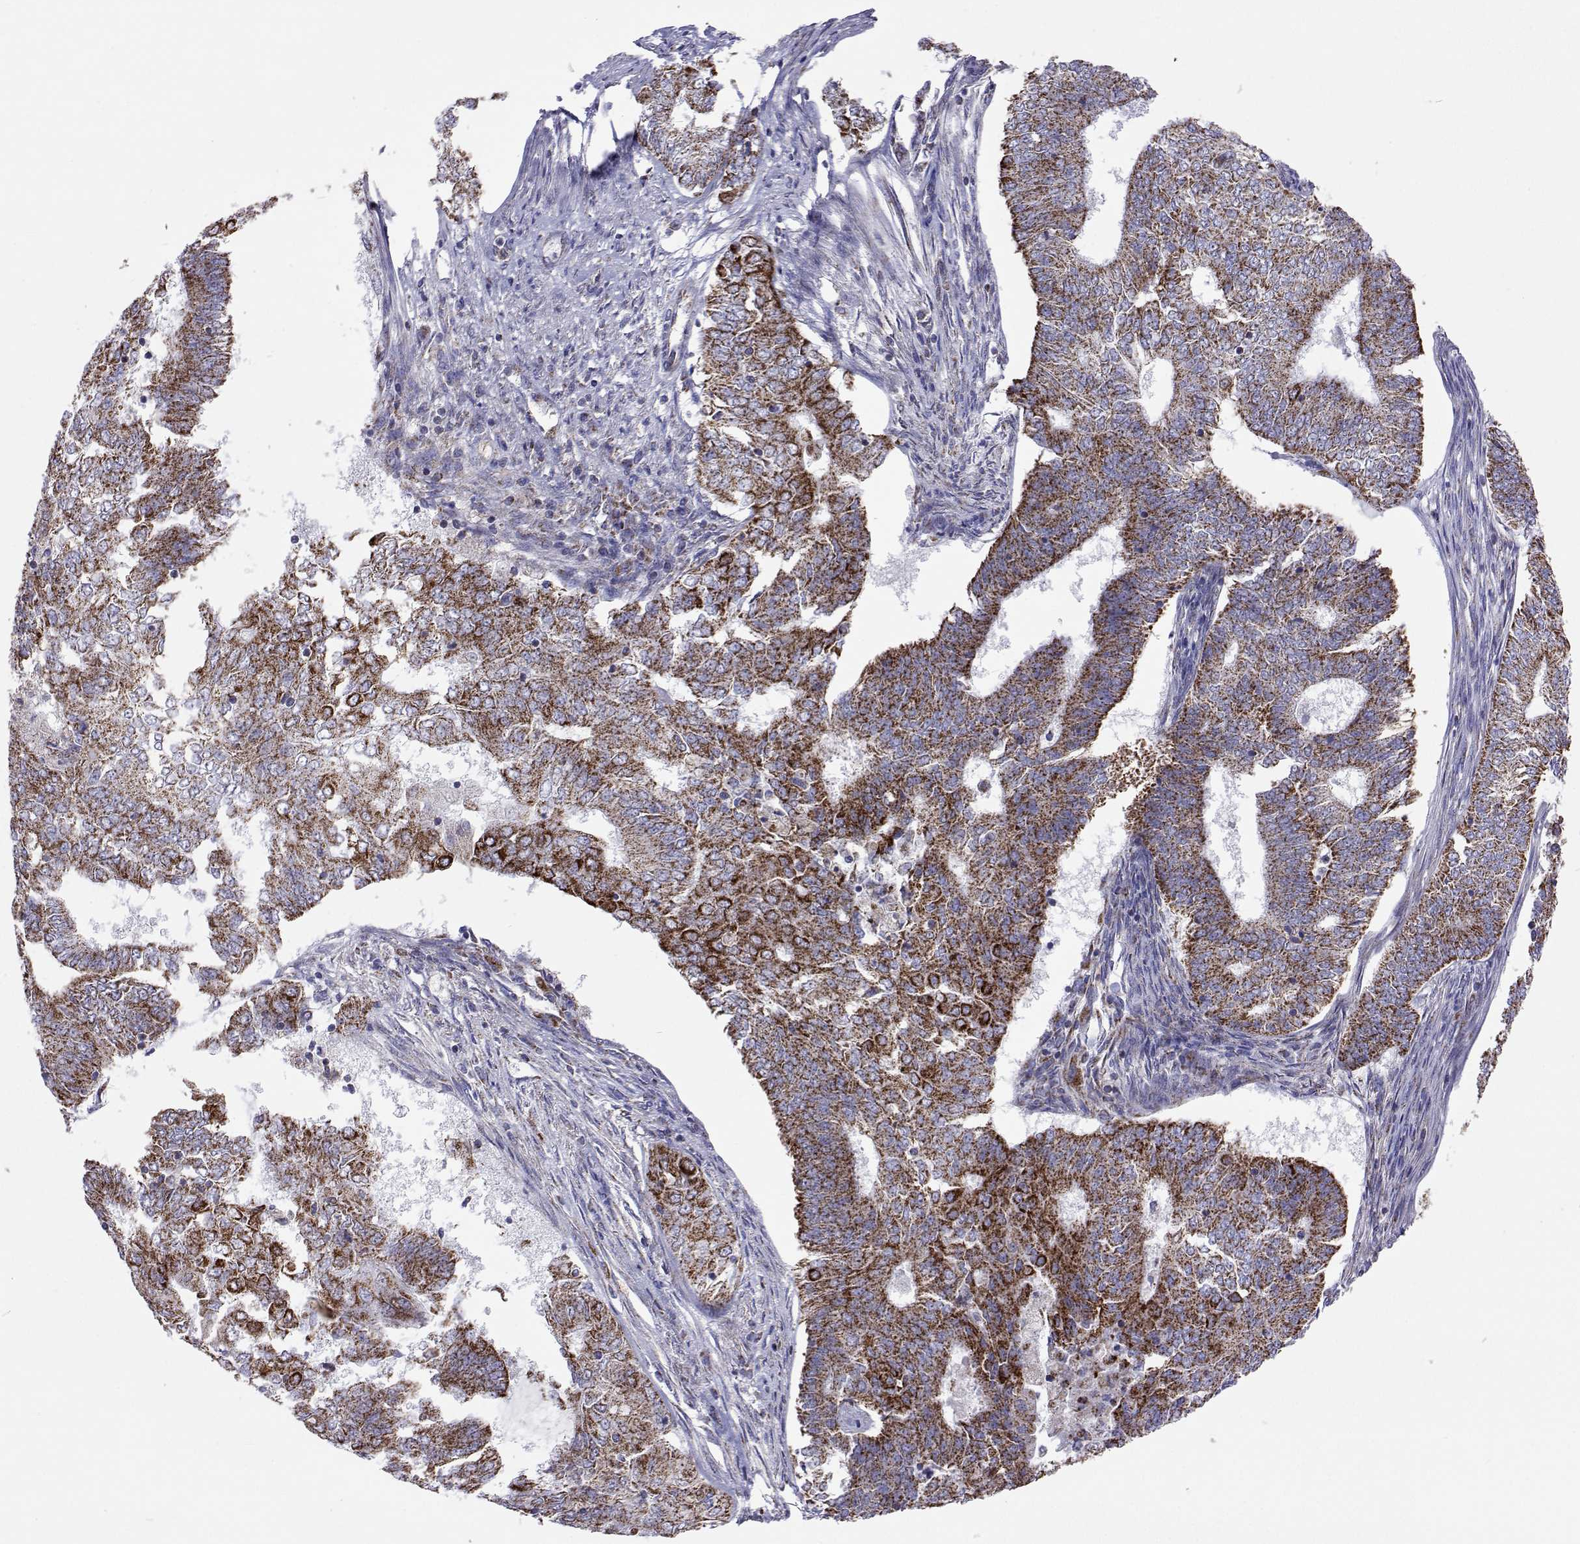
{"staining": {"intensity": "strong", "quantity": ">75%", "location": "cytoplasmic/membranous"}, "tissue": "endometrial cancer", "cell_type": "Tumor cells", "image_type": "cancer", "snomed": [{"axis": "morphology", "description": "Adenocarcinoma, NOS"}, {"axis": "topography", "description": "Endometrium"}], "caption": "IHC of human endometrial adenocarcinoma demonstrates high levels of strong cytoplasmic/membranous staining in approximately >75% of tumor cells.", "gene": "MCCC2", "patient": {"sex": "female", "age": 62}}